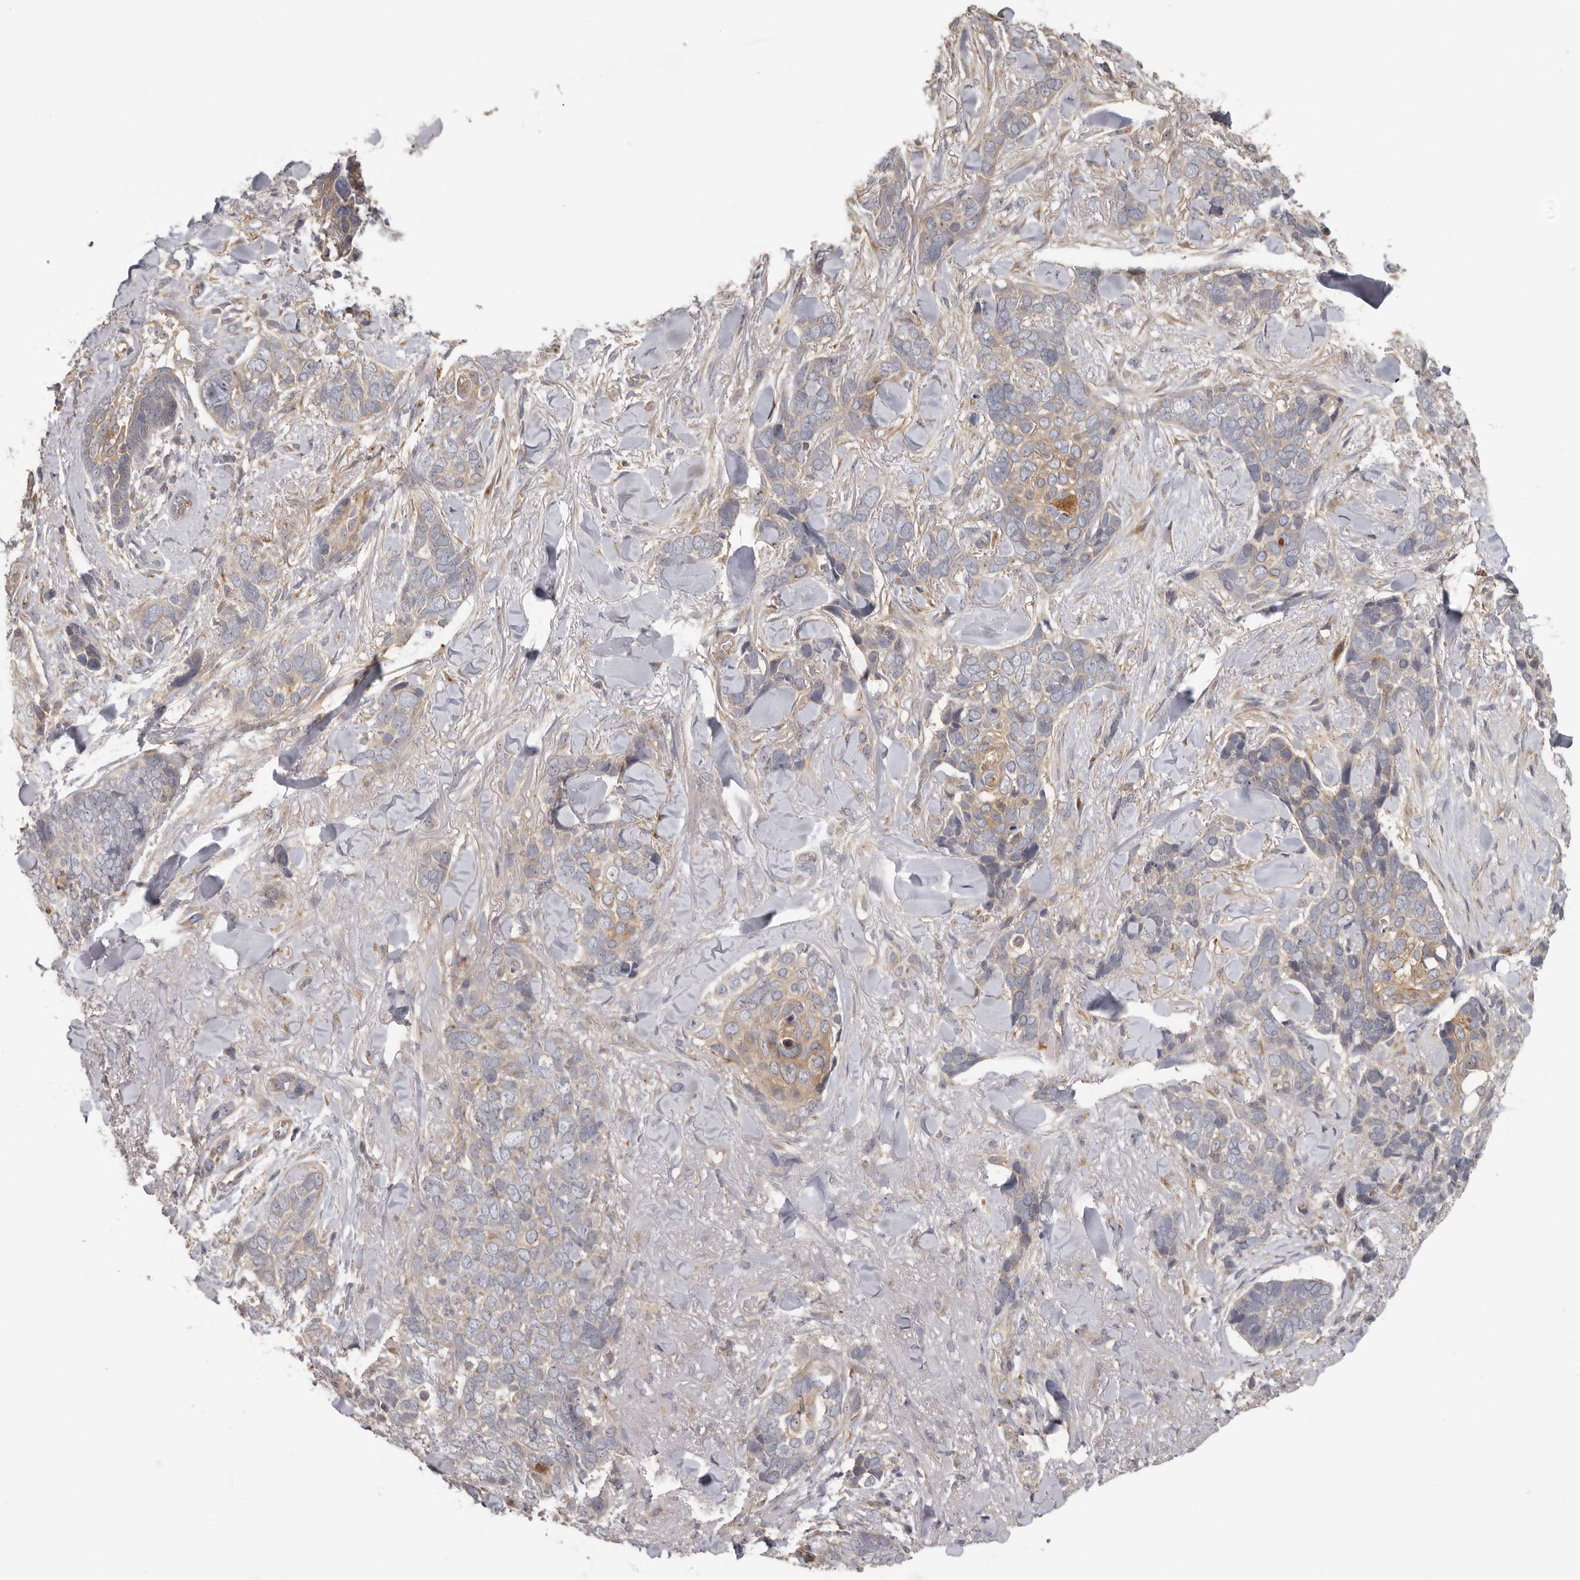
{"staining": {"intensity": "weak", "quantity": "25%-75%", "location": "cytoplasmic/membranous"}, "tissue": "skin cancer", "cell_type": "Tumor cells", "image_type": "cancer", "snomed": [{"axis": "morphology", "description": "Basal cell carcinoma"}, {"axis": "topography", "description": "Skin"}], "caption": "There is low levels of weak cytoplasmic/membranous staining in tumor cells of skin basal cell carcinoma, as demonstrated by immunohistochemical staining (brown color).", "gene": "HINT3", "patient": {"sex": "female", "age": 82}}